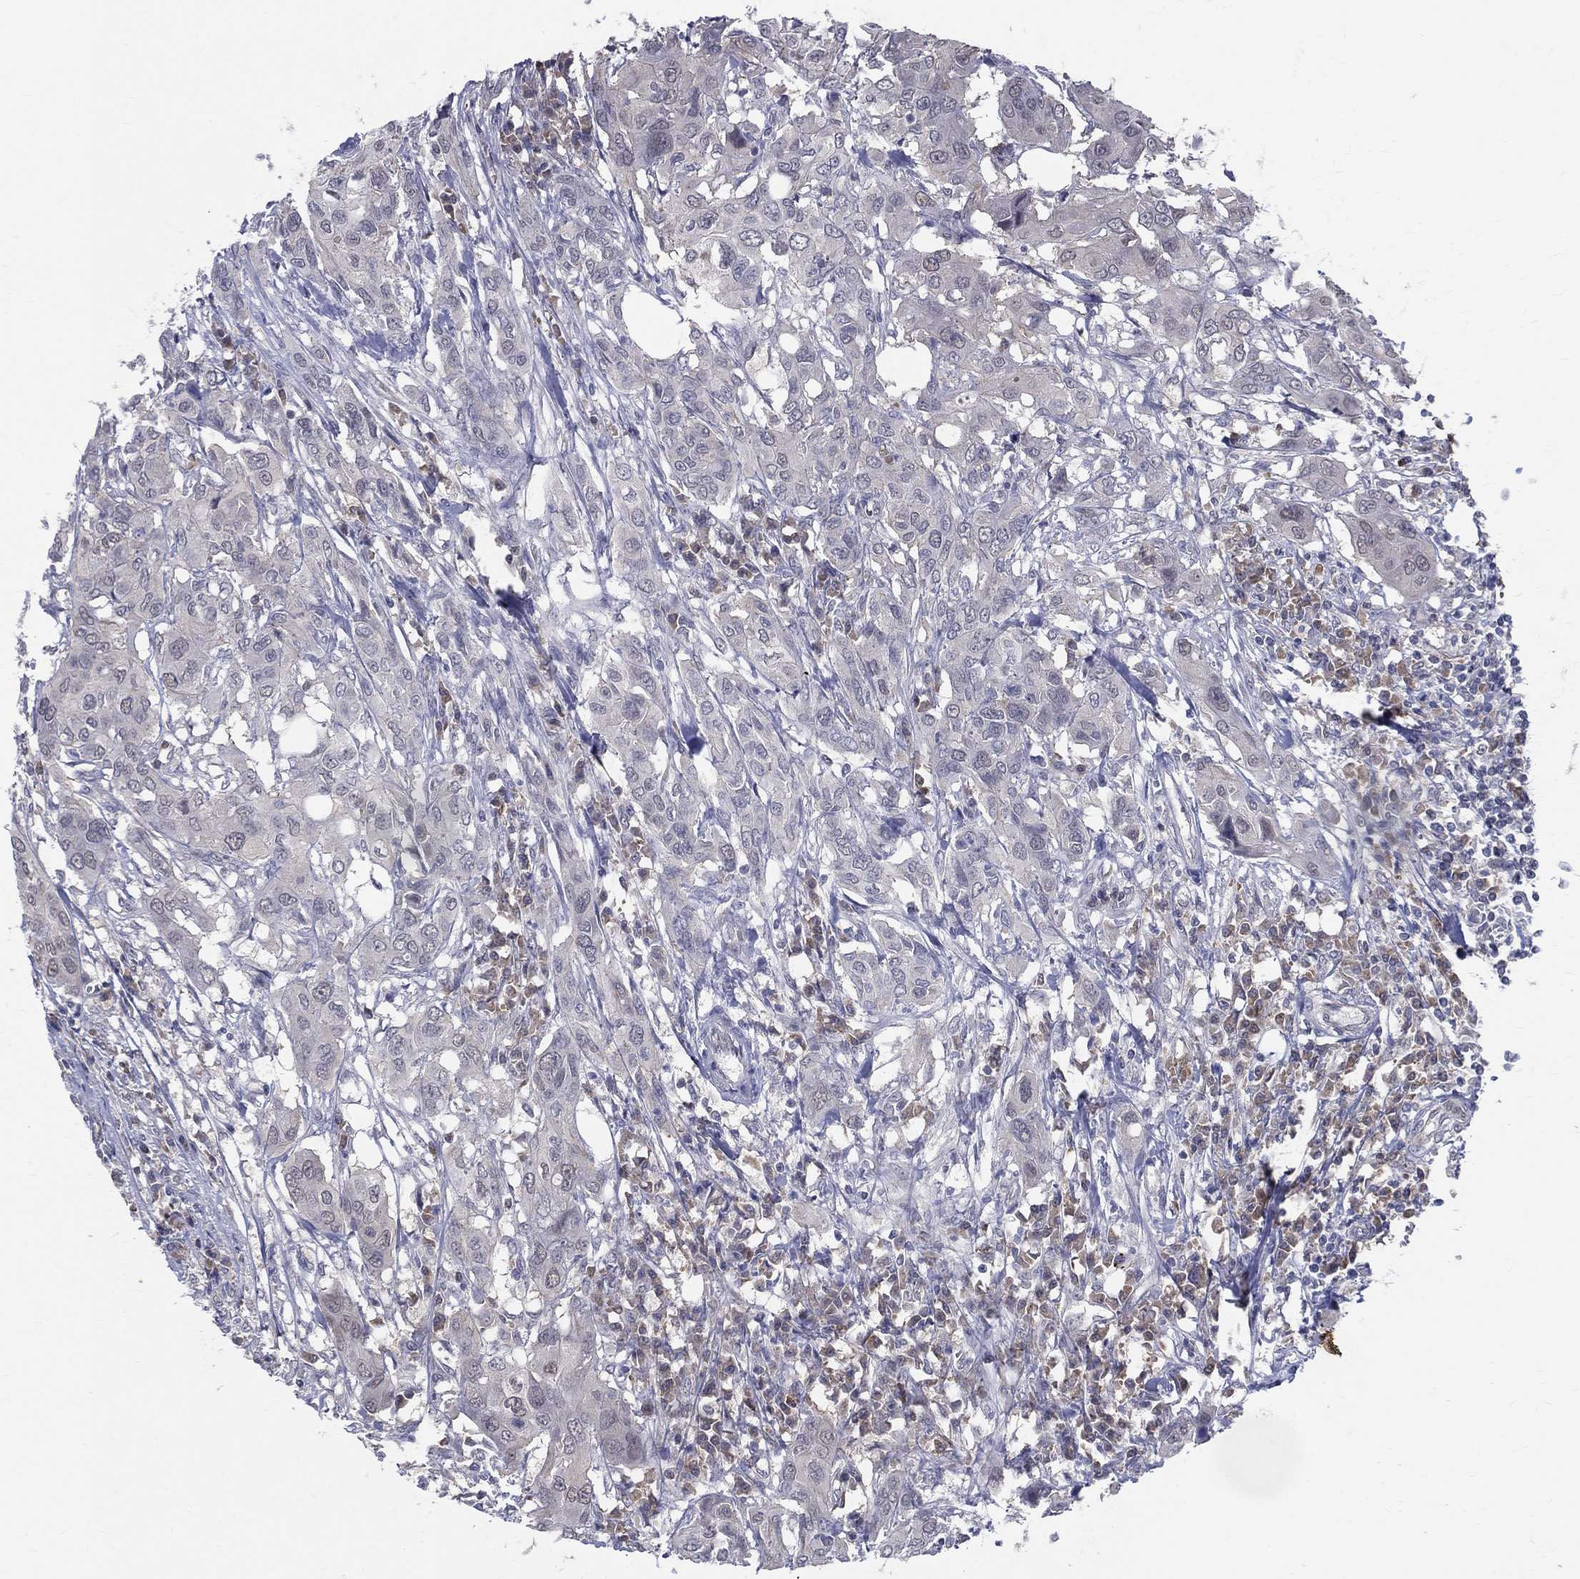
{"staining": {"intensity": "negative", "quantity": "none", "location": "none"}, "tissue": "urothelial cancer", "cell_type": "Tumor cells", "image_type": "cancer", "snomed": [{"axis": "morphology", "description": "Urothelial carcinoma, NOS"}, {"axis": "morphology", "description": "Urothelial carcinoma, High grade"}, {"axis": "topography", "description": "Urinary bladder"}], "caption": "The image exhibits no significant expression in tumor cells of transitional cell carcinoma. (Brightfield microscopy of DAB immunohistochemistry at high magnification).", "gene": "DLG4", "patient": {"sex": "male", "age": 63}}